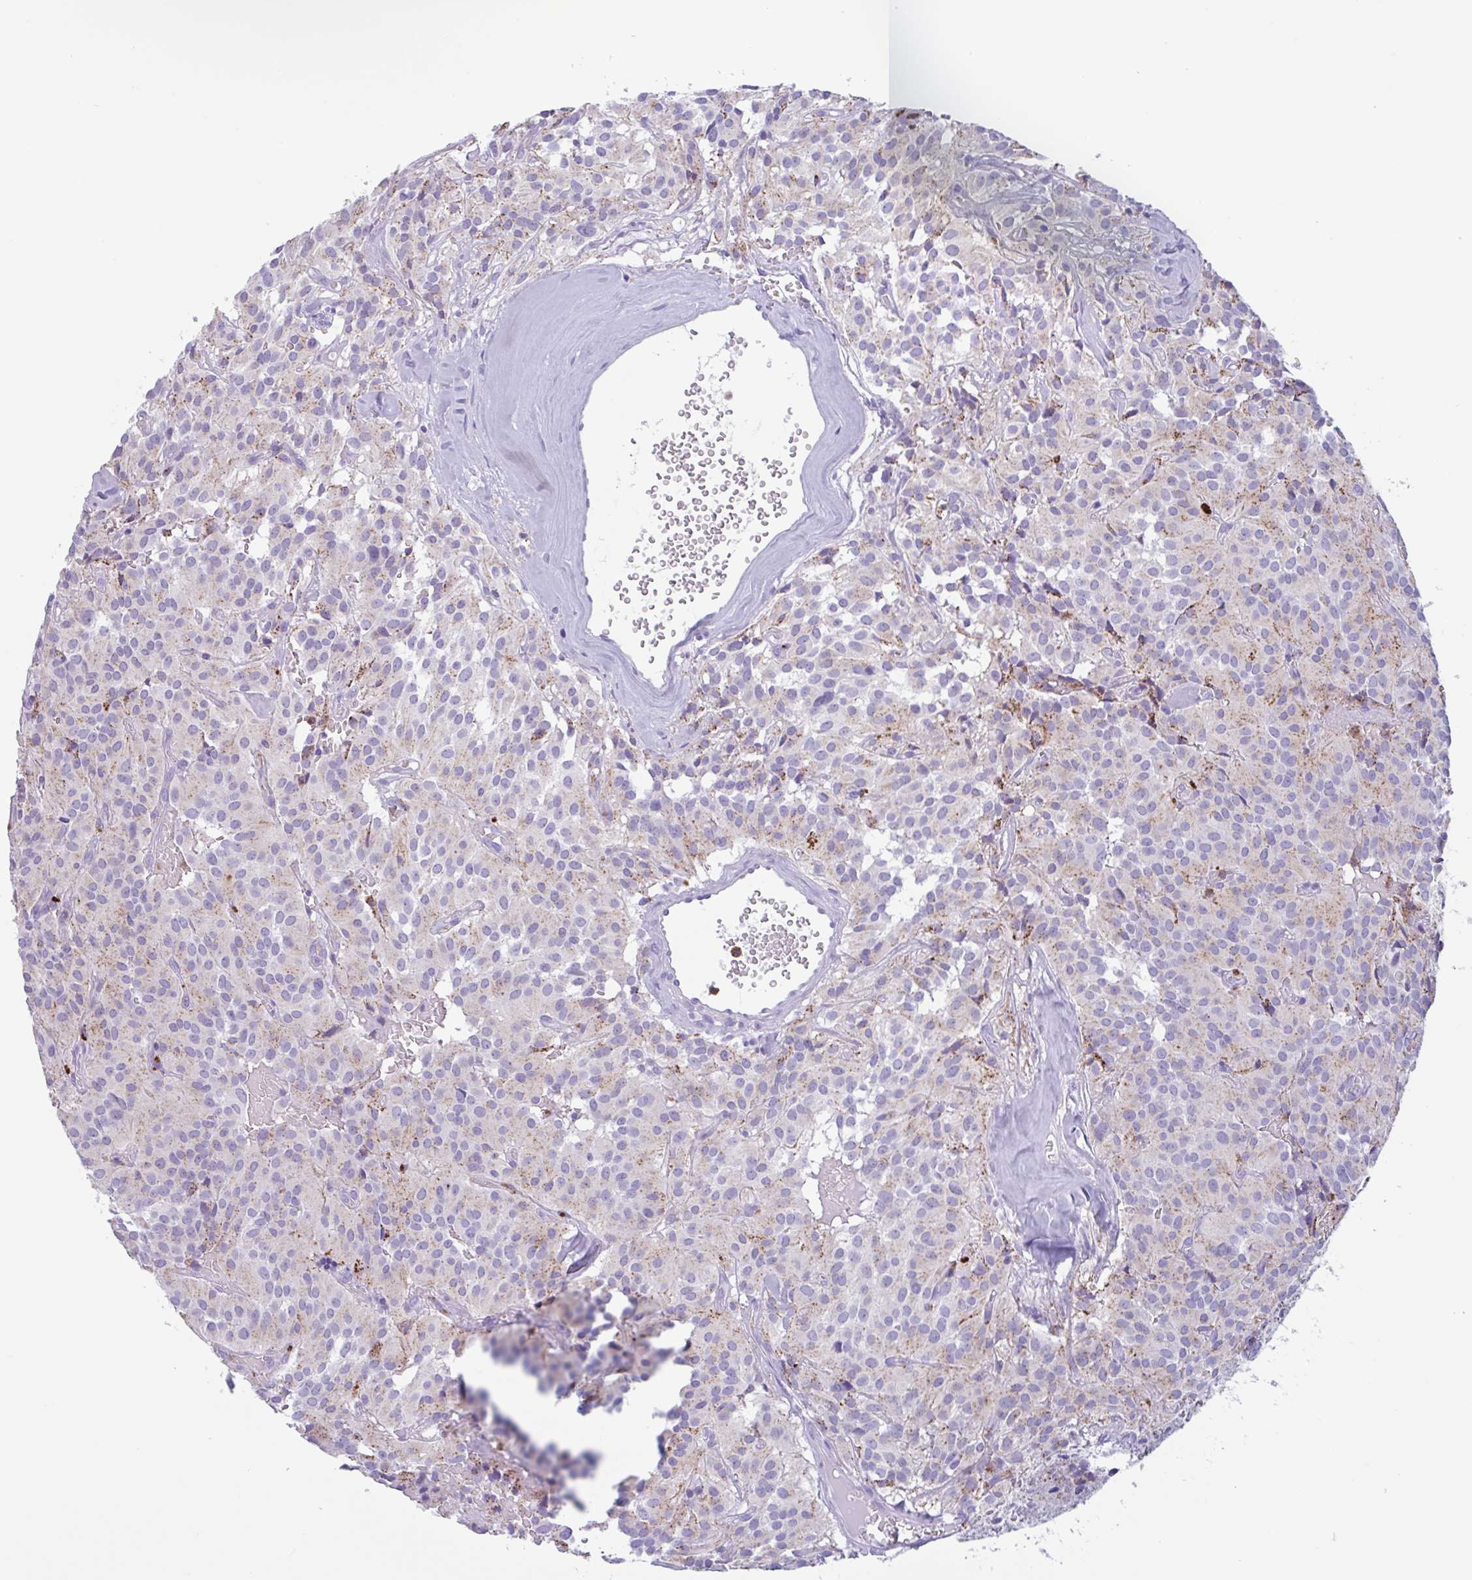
{"staining": {"intensity": "moderate", "quantity": "<25%", "location": "cytoplasmic/membranous"}, "tissue": "glioma", "cell_type": "Tumor cells", "image_type": "cancer", "snomed": [{"axis": "morphology", "description": "Glioma, malignant, Low grade"}, {"axis": "topography", "description": "Brain"}], "caption": "Glioma stained with a brown dye displays moderate cytoplasmic/membranous positive expression in approximately <25% of tumor cells.", "gene": "DTWD2", "patient": {"sex": "male", "age": 42}}